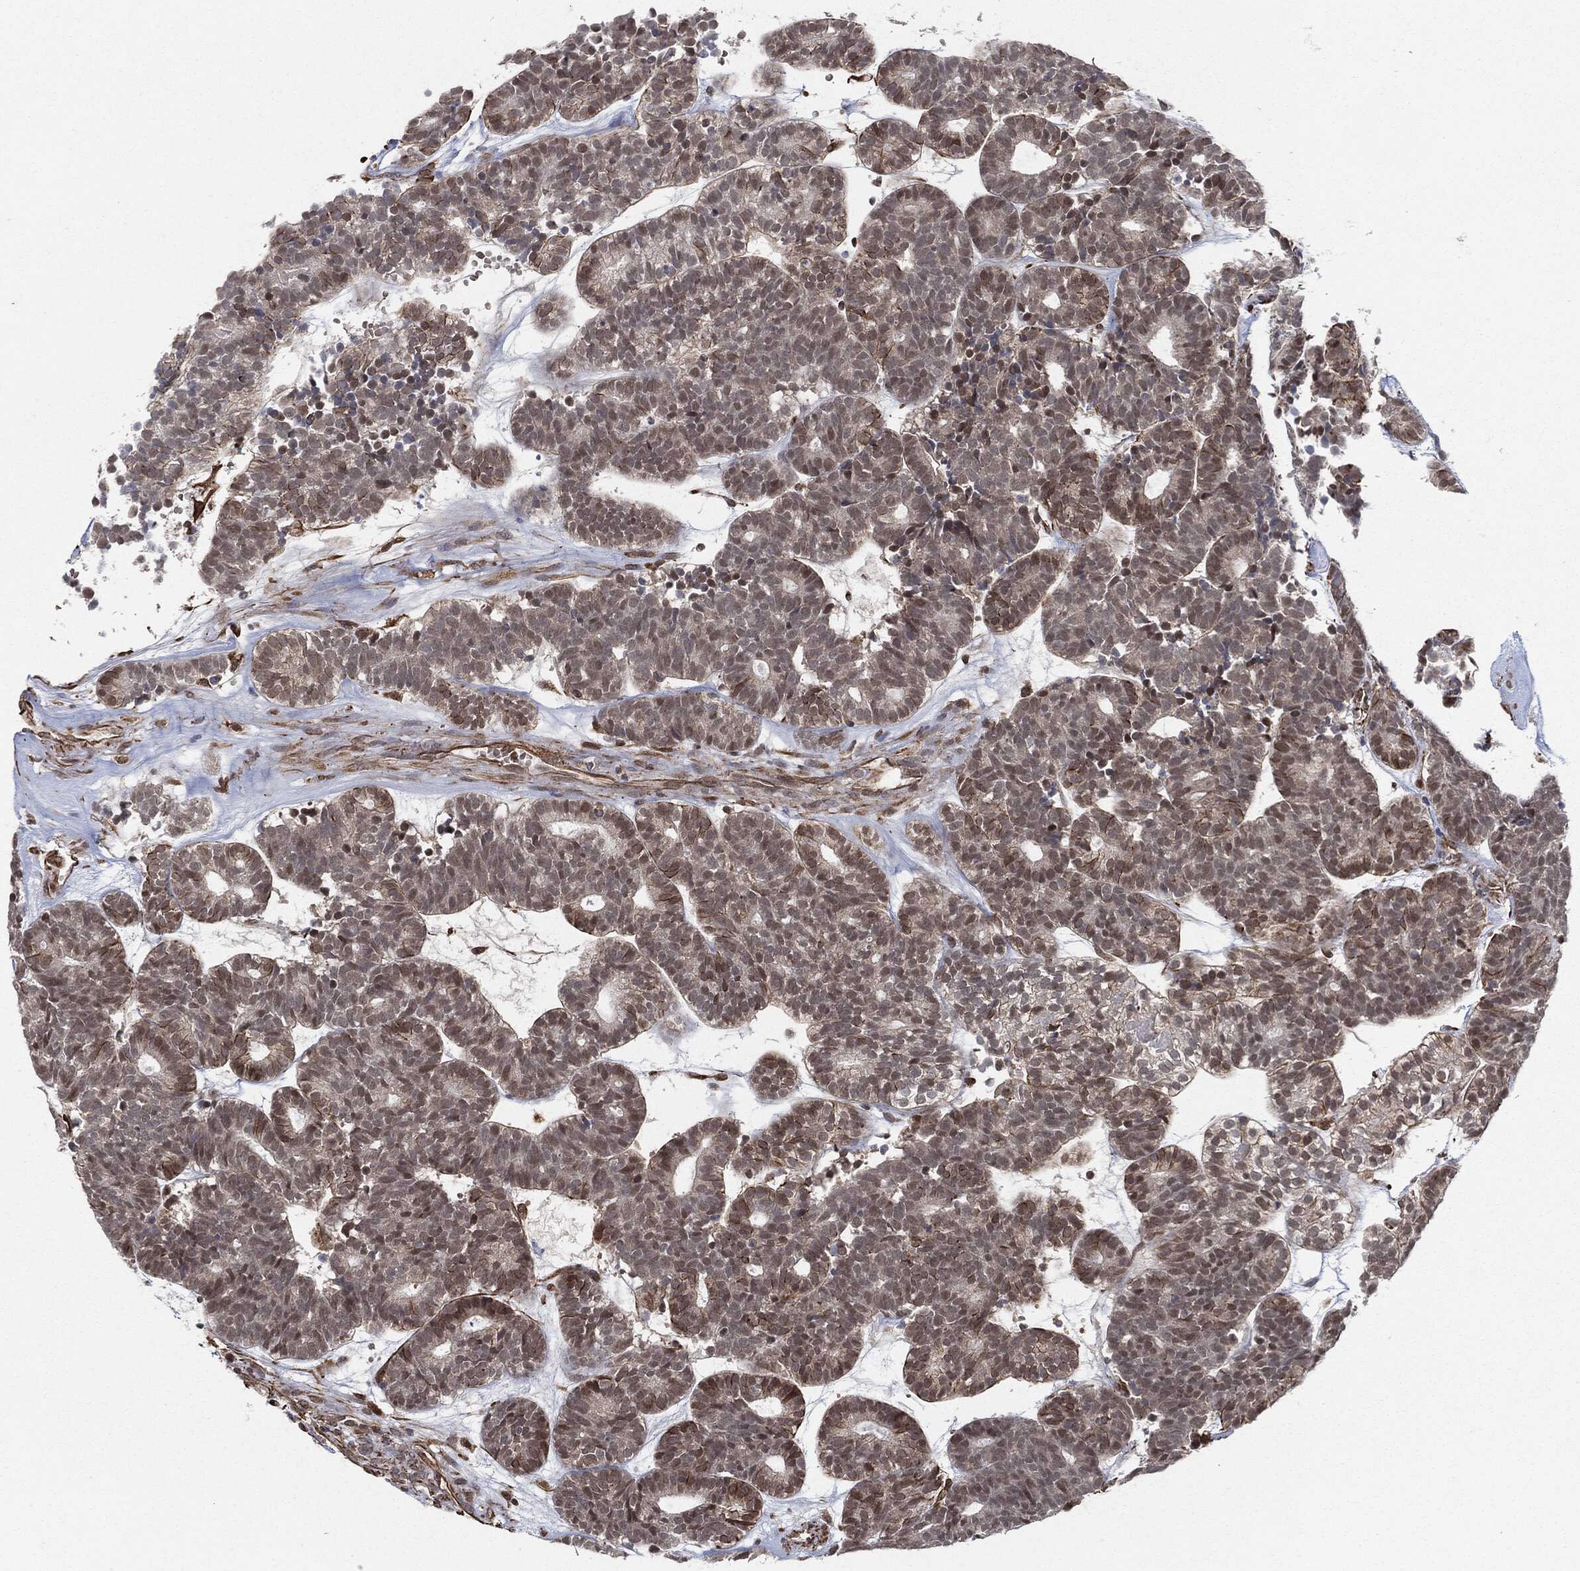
{"staining": {"intensity": "strong", "quantity": "<25%", "location": "cytoplasmic/membranous,nuclear"}, "tissue": "head and neck cancer", "cell_type": "Tumor cells", "image_type": "cancer", "snomed": [{"axis": "morphology", "description": "Adenocarcinoma, NOS"}, {"axis": "topography", "description": "Head-Neck"}], "caption": "IHC micrograph of adenocarcinoma (head and neck) stained for a protein (brown), which demonstrates medium levels of strong cytoplasmic/membranous and nuclear staining in approximately <25% of tumor cells.", "gene": "TP53RK", "patient": {"sex": "female", "age": 81}}